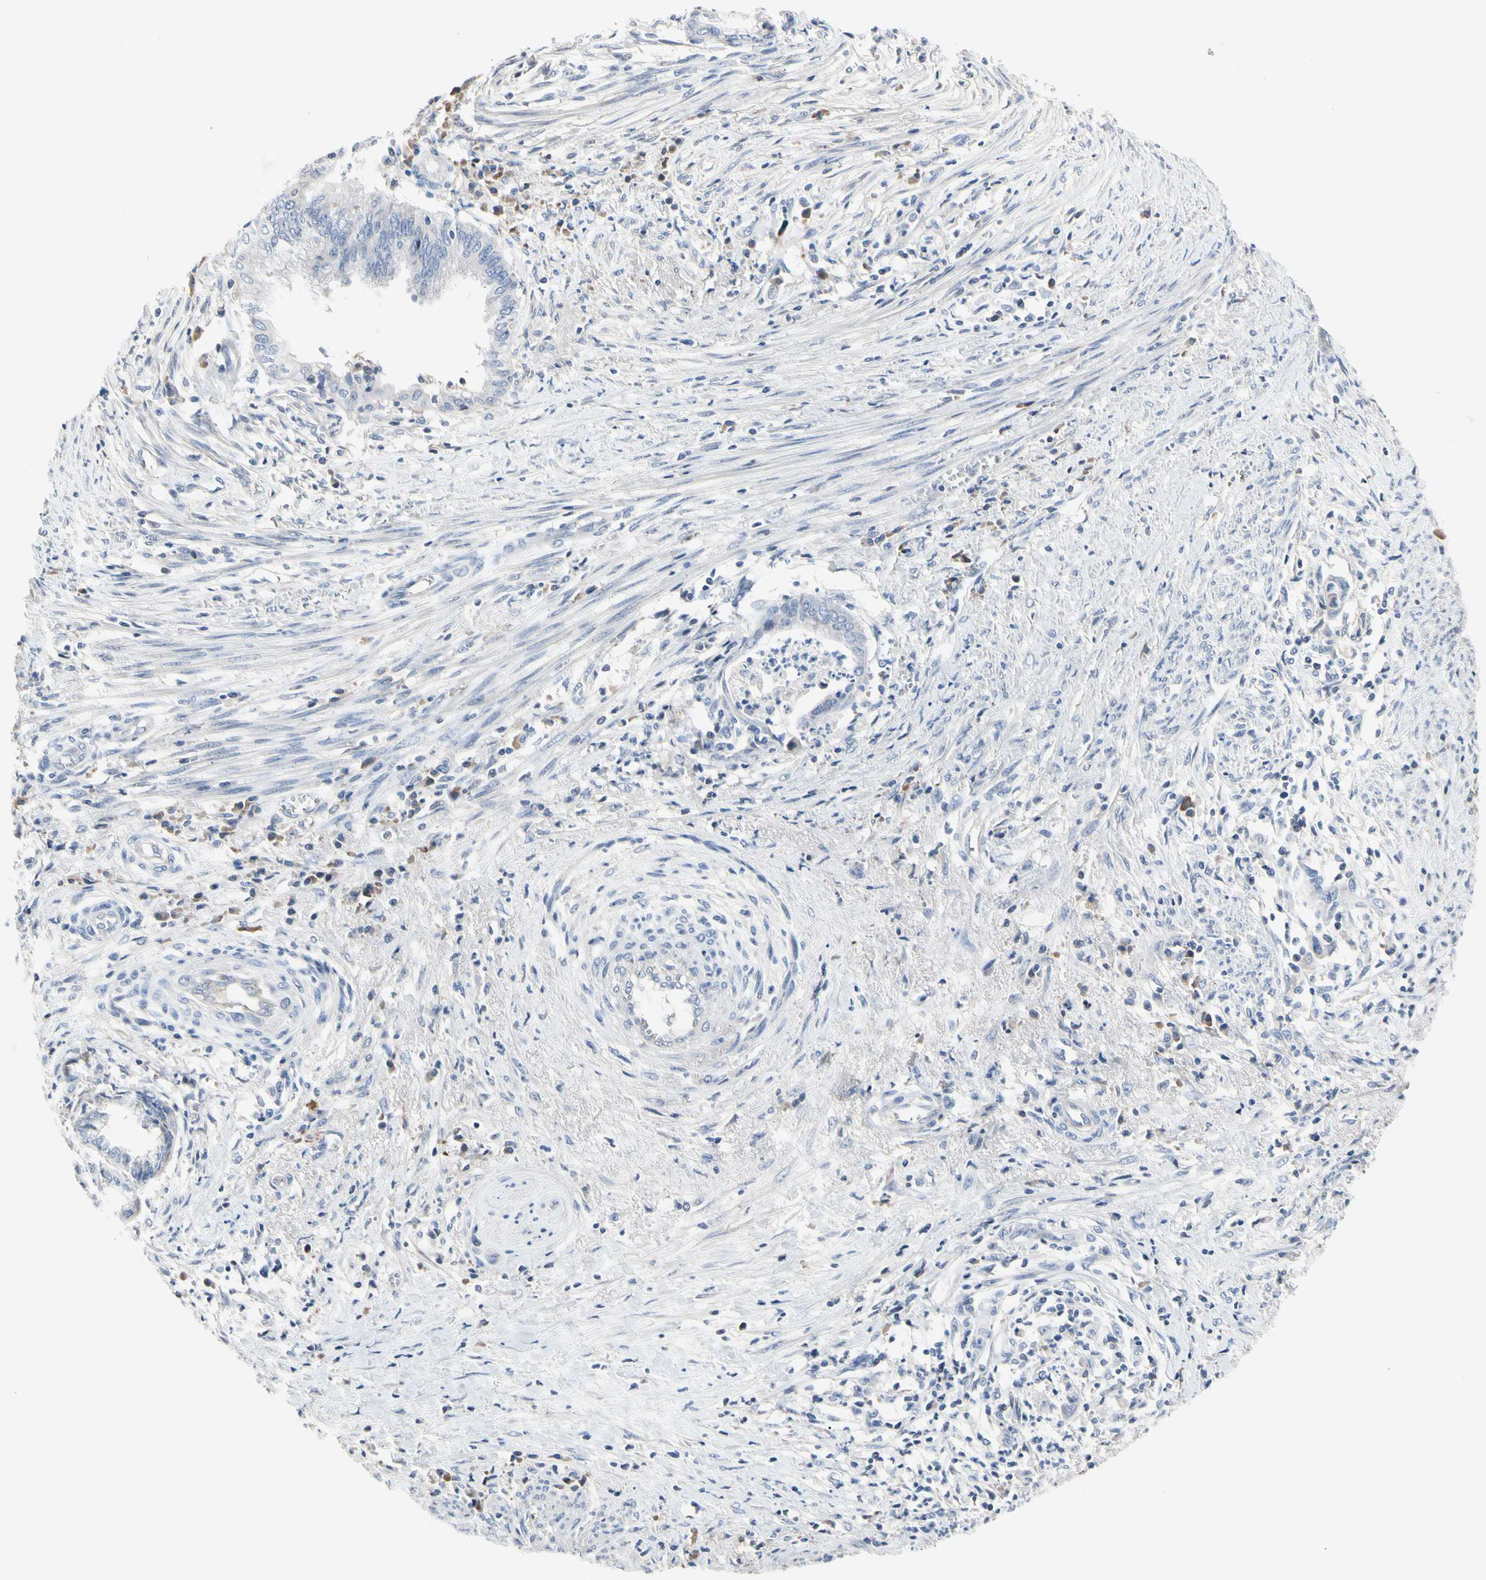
{"staining": {"intensity": "negative", "quantity": "none", "location": "none"}, "tissue": "endometrial cancer", "cell_type": "Tumor cells", "image_type": "cancer", "snomed": [{"axis": "morphology", "description": "Necrosis, NOS"}, {"axis": "morphology", "description": "Adenocarcinoma, NOS"}, {"axis": "topography", "description": "Endometrium"}], "caption": "This micrograph is of endometrial adenocarcinoma stained with IHC to label a protein in brown with the nuclei are counter-stained blue. There is no staining in tumor cells.", "gene": "ECRG4", "patient": {"sex": "female", "age": 79}}